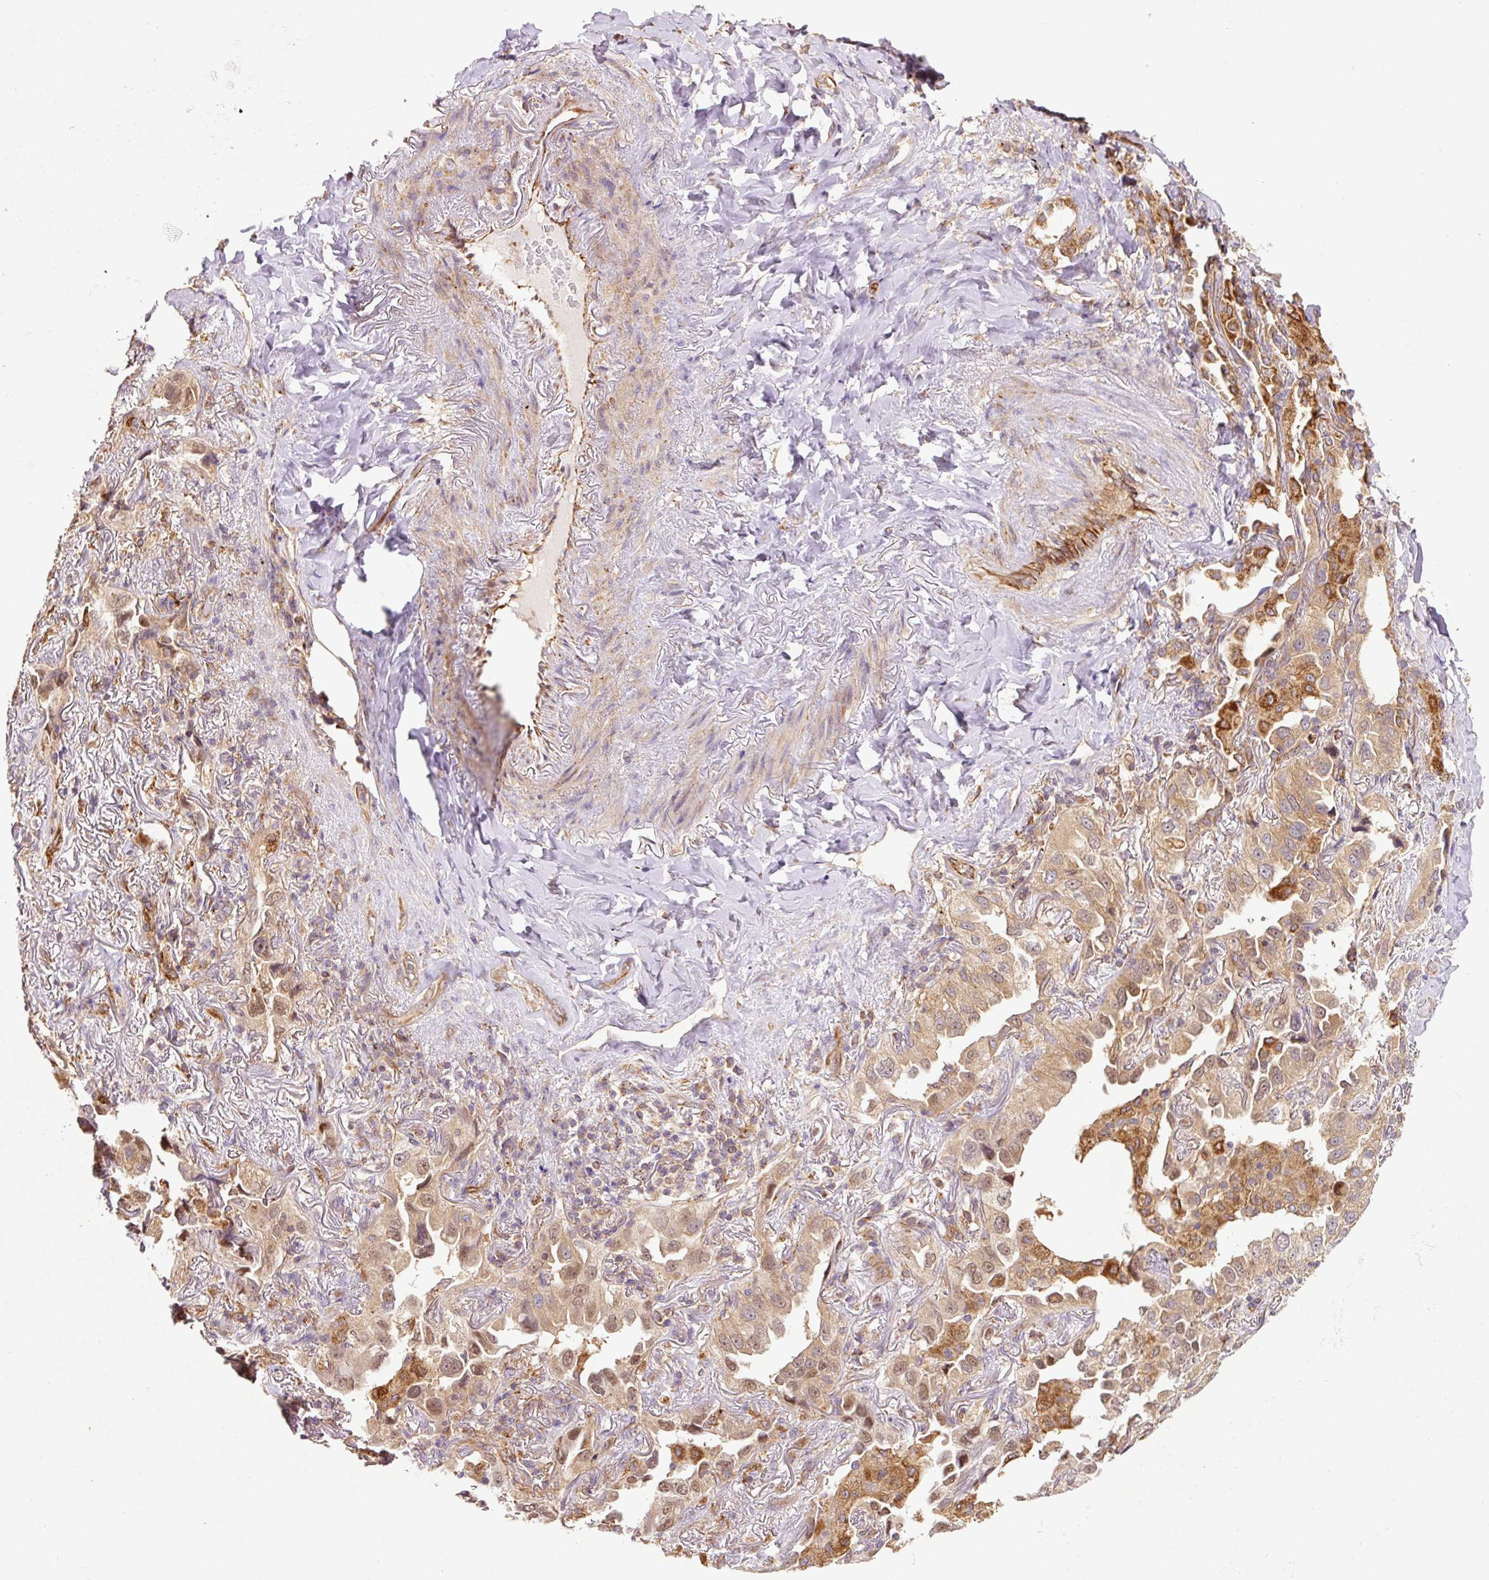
{"staining": {"intensity": "moderate", "quantity": ">75%", "location": "cytoplasmic/membranous,nuclear"}, "tissue": "lung cancer", "cell_type": "Tumor cells", "image_type": "cancer", "snomed": [{"axis": "morphology", "description": "Adenocarcinoma, NOS"}, {"axis": "topography", "description": "Lung"}], "caption": "An image of lung adenocarcinoma stained for a protein displays moderate cytoplasmic/membranous and nuclear brown staining in tumor cells.", "gene": "PCK2", "patient": {"sex": "female", "age": 69}}